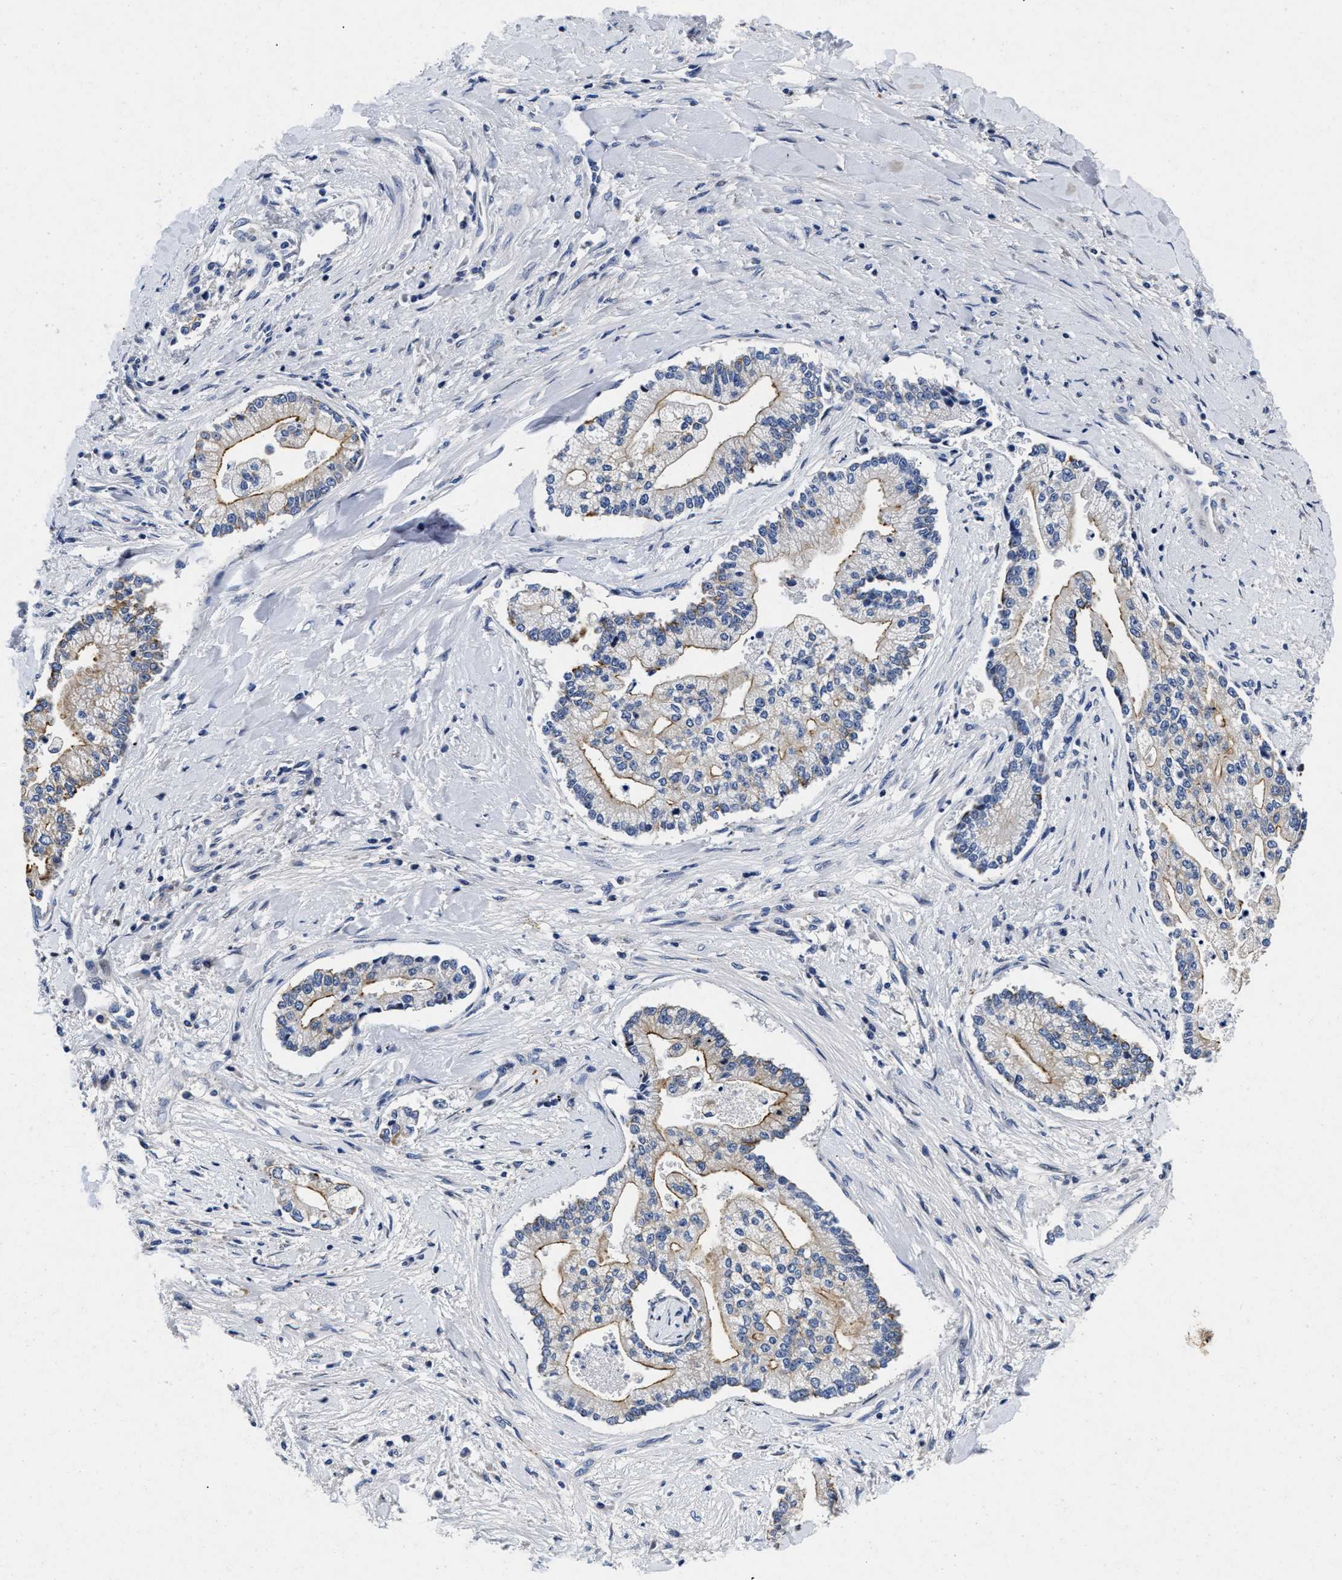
{"staining": {"intensity": "weak", "quantity": "25%-75%", "location": "cytoplasmic/membranous"}, "tissue": "liver cancer", "cell_type": "Tumor cells", "image_type": "cancer", "snomed": [{"axis": "morphology", "description": "Cholangiocarcinoma"}, {"axis": "topography", "description": "Liver"}], "caption": "There is low levels of weak cytoplasmic/membranous positivity in tumor cells of cholangiocarcinoma (liver), as demonstrated by immunohistochemical staining (brown color).", "gene": "LAD1", "patient": {"sex": "male", "age": 50}}